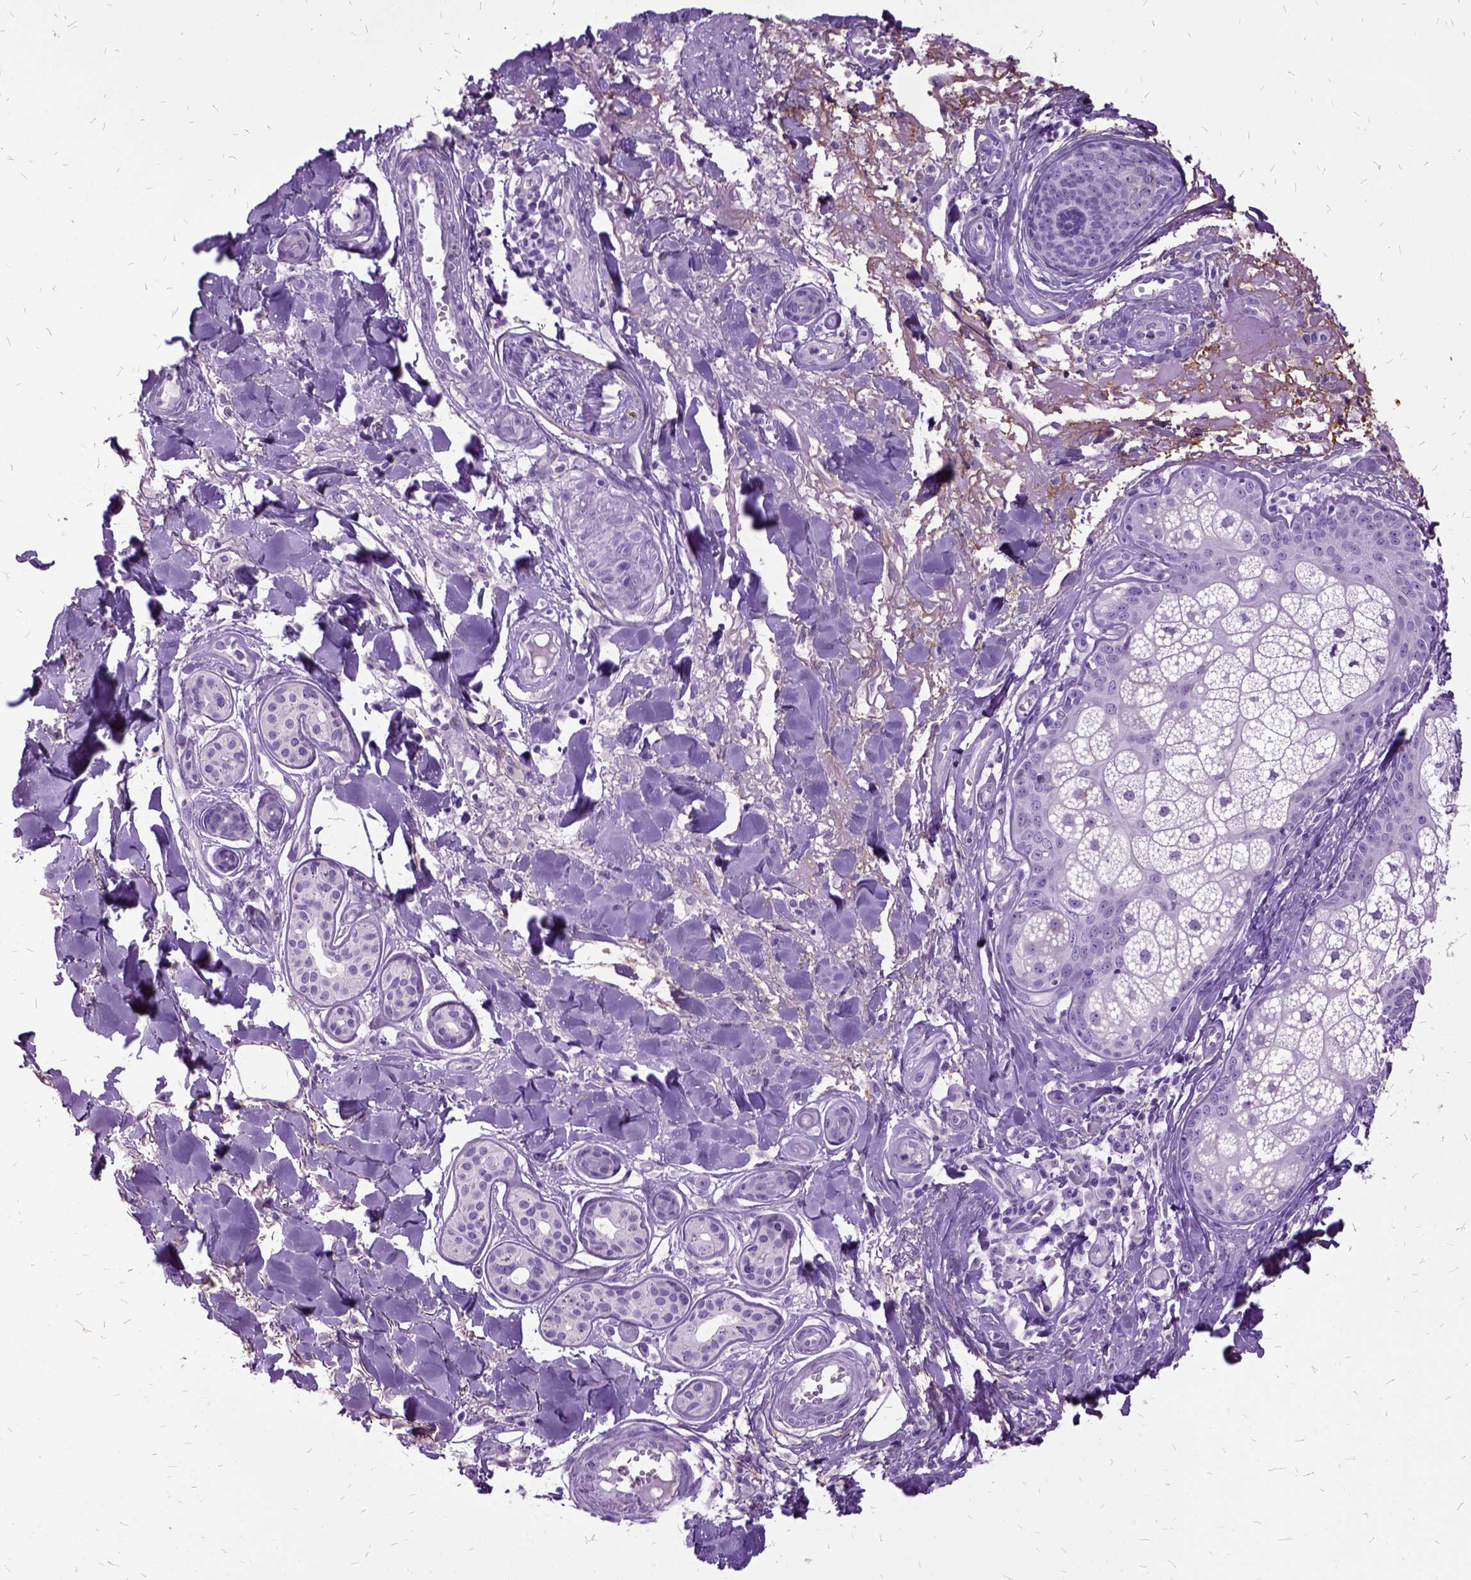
{"staining": {"intensity": "negative", "quantity": "none", "location": "none"}, "tissue": "skin cancer", "cell_type": "Tumor cells", "image_type": "cancer", "snomed": [{"axis": "morphology", "description": "Squamous cell carcinoma, NOS"}, {"axis": "topography", "description": "Skin"}], "caption": "This is an immunohistochemistry (IHC) photomicrograph of skin cancer. There is no positivity in tumor cells.", "gene": "MME", "patient": {"sex": "male", "age": 75}}